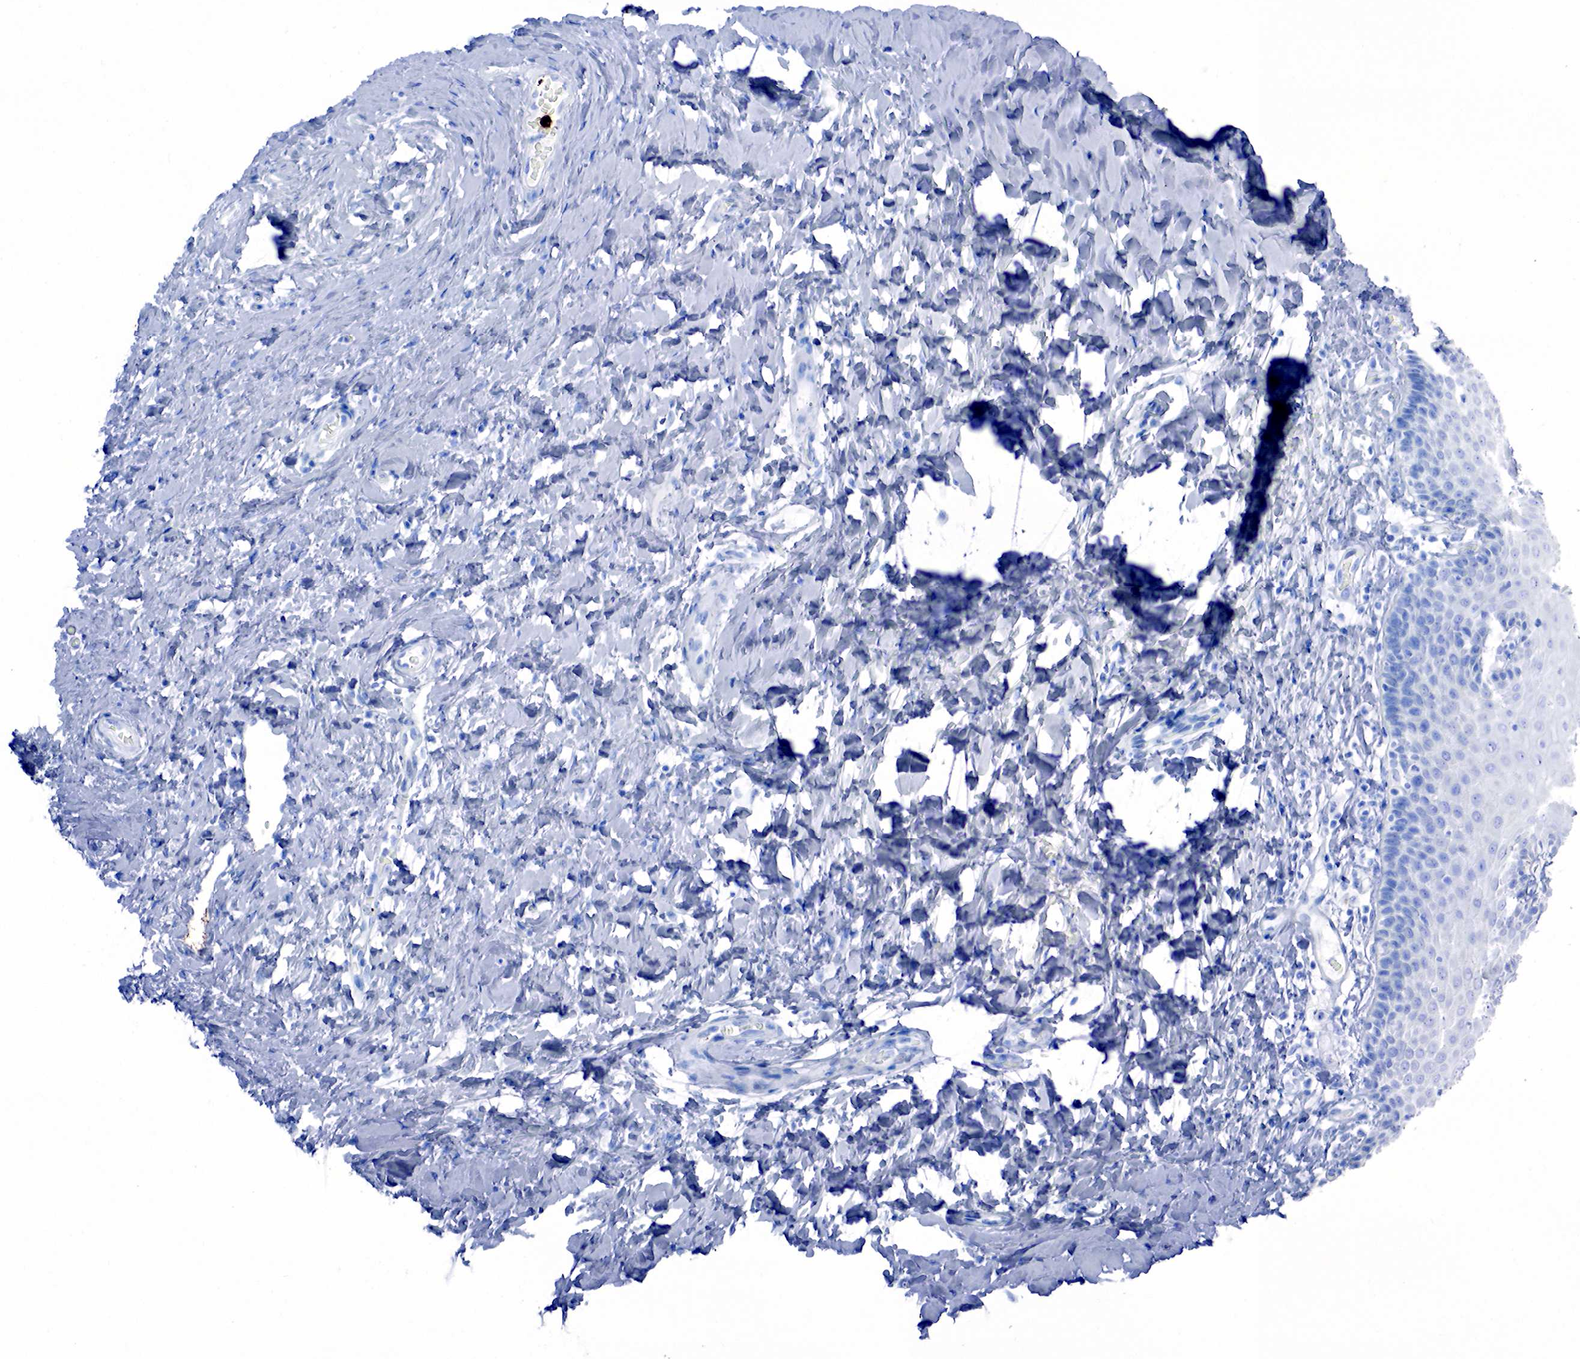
{"staining": {"intensity": "negative", "quantity": "none", "location": "none"}, "tissue": "cervix", "cell_type": "Glandular cells", "image_type": "normal", "snomed": [{"axis": "morphology", "description": "Normal tissue, NOS"}, {"axis": "topography", "description": "Cervix"}], "caption": "Glandular cells show no significant expression in benign cervix. (IHC, brightfield microscopy, high magnification).", "gene": "FUT4", "patient": {"sex": "female", "age": 53}}